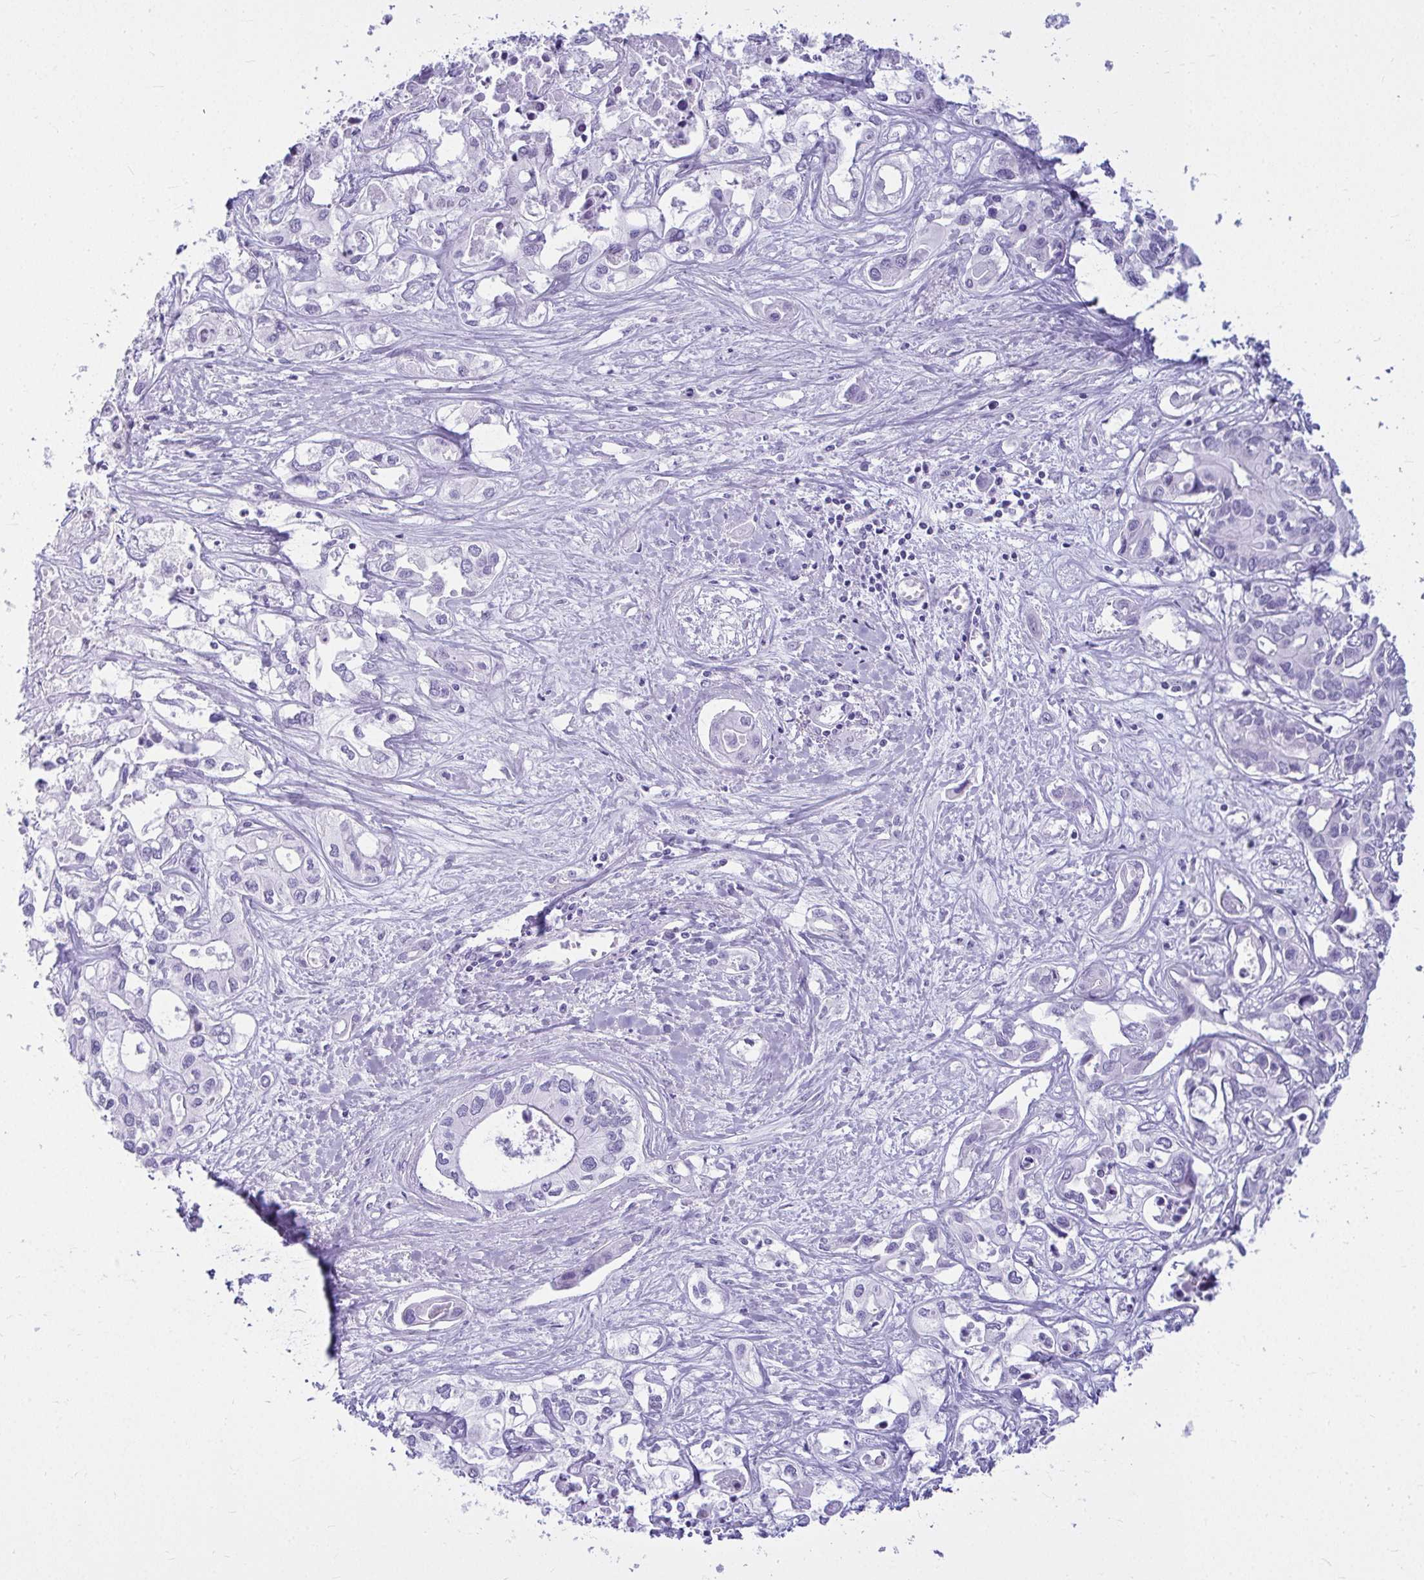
{"staining": {"intensity": "negative", "quantity": "none", "location": "none"}, "tissue": "liver cancer", "cell_type": "Tumor cells", "image_type": "cancer", "snomed": [{"axis": "morphology", "description": "Cholangiocarcinoma"}, {"axis": "topography", "description": "Liver"}], "caption": "Tumor cells are negative for brown protein staining in liver cholangiocarcinoma.", "gene": "CLGN", "patient": {"sex": "female", "age": 64}}